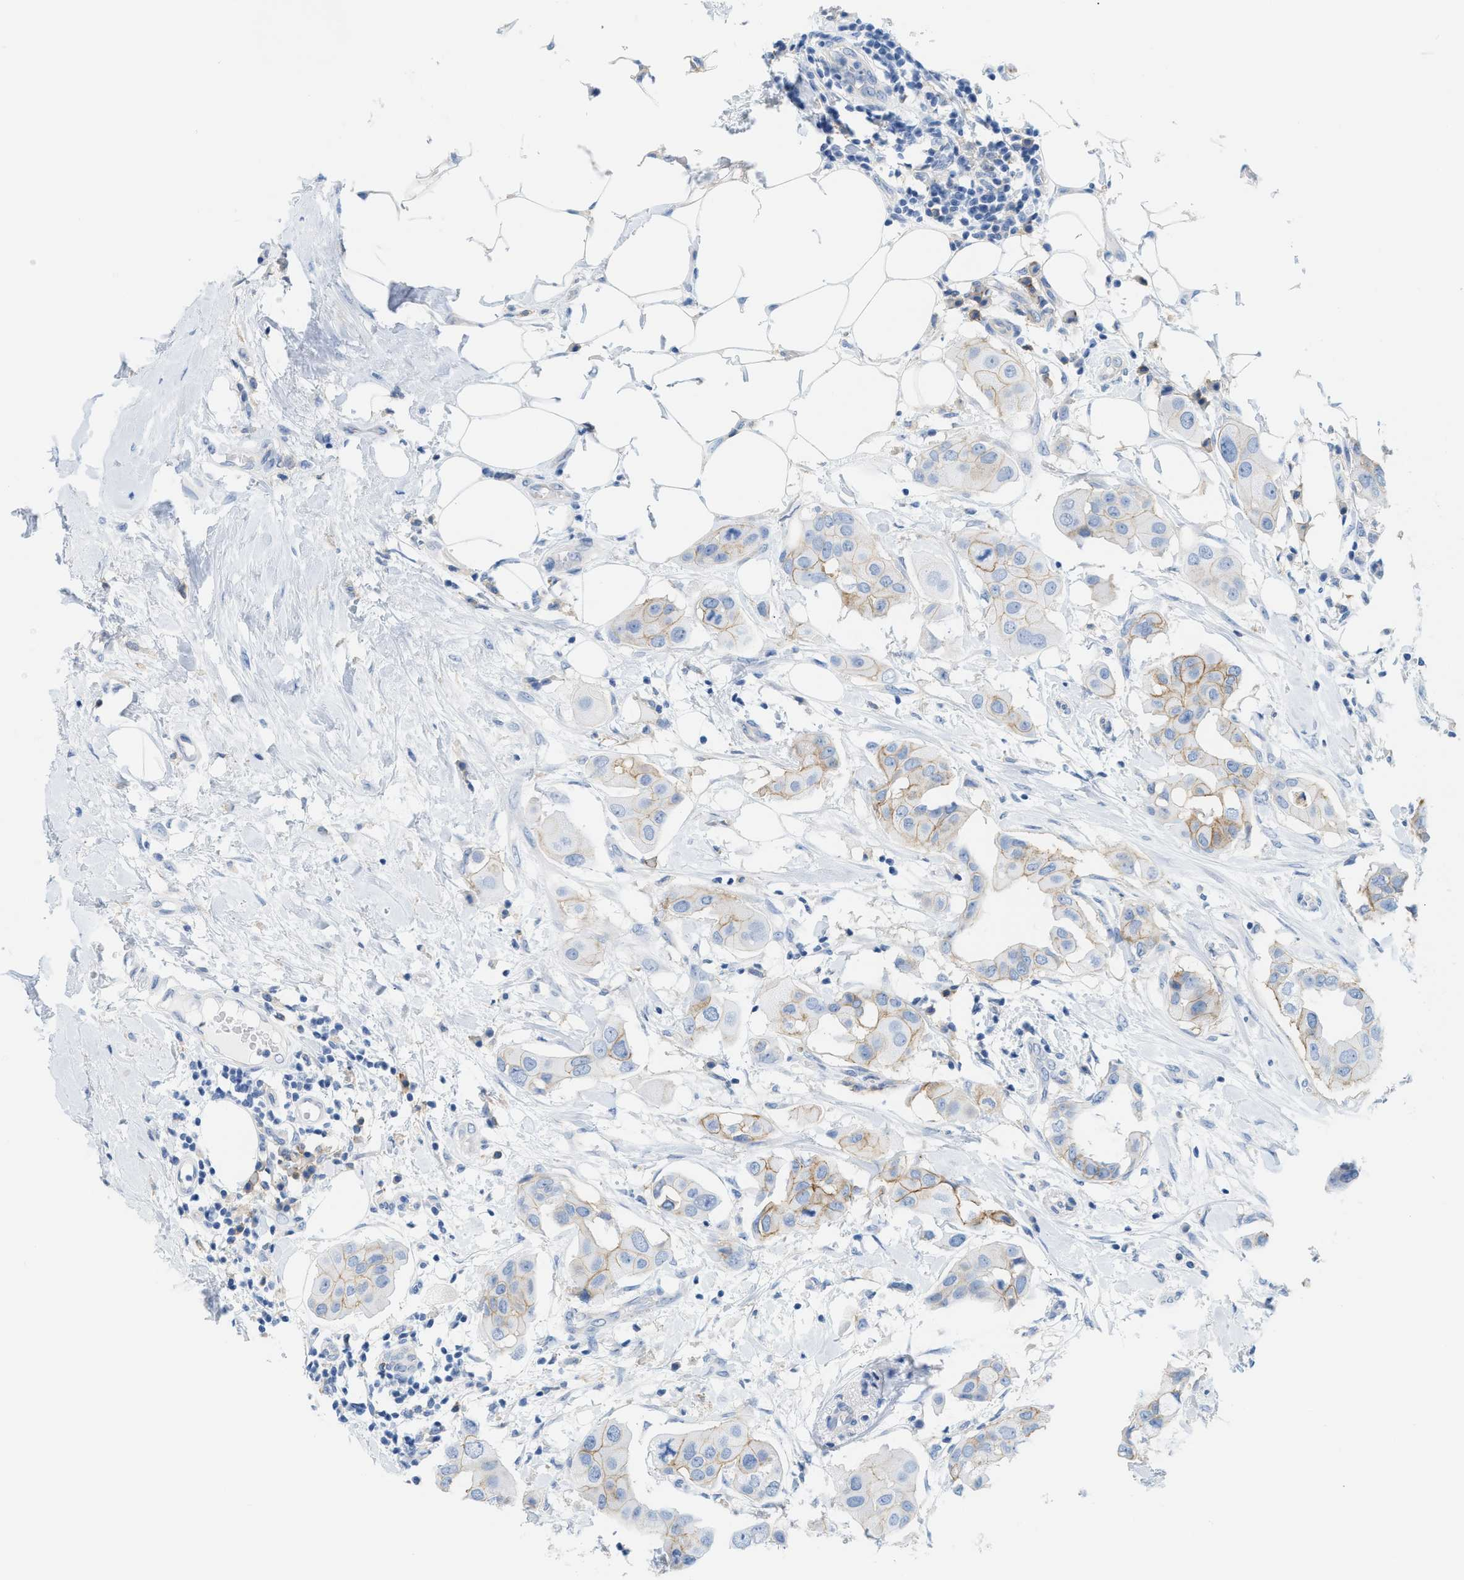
{"staining": {"intensity": "moderate", "quantity": "<25%", "location": "cytoplasmic/membranous"}, "tissue": "breast cancer", "cell_type": "Tumor cells", "image_type": "cancer", "snomed": [{"axis": "morphology", "description": "Duct carcinoma"}, {"axis": "topography", "description": "Breast"}], "caption": "Brown immunohistochemical staining in breast infiltrating ductal carcinoma demonstrates moderate cytoplasmic/membranous expression in approximately <25% of tumor cells.", "gene": "SLC3A2", "patient": {"sex": "female", "age": 40}}